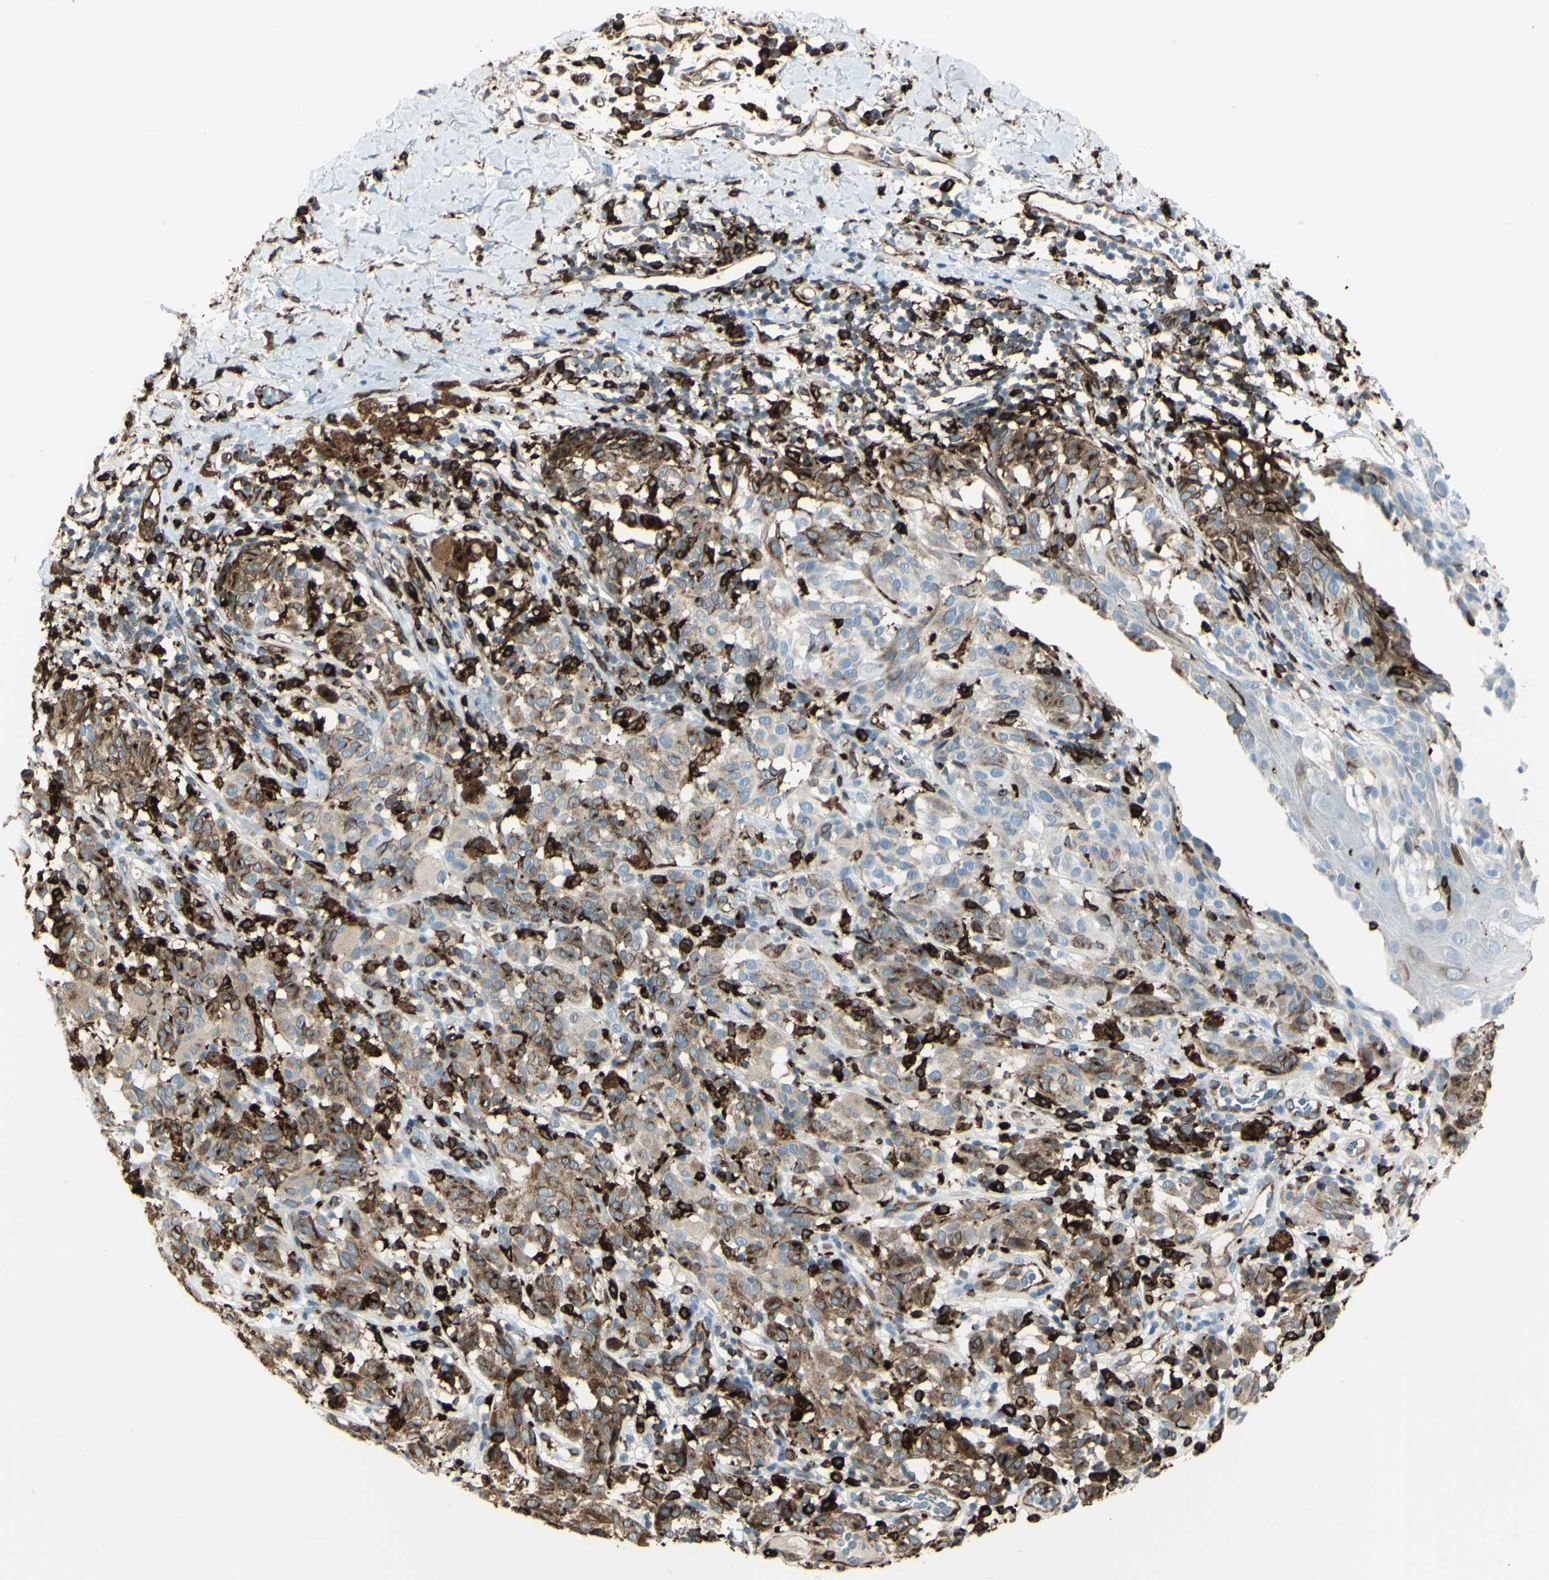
{"staining": {"intensity": "moderate", "quantity": "25%-75%", "location": "cytoplasmic/membranous"}, "tissue": "melanoma", "cell_type": "Tumor cells", "image_type": "cancer", "snomed": [{"axis": "morphology", "description": "Malignant melanoma, NOS"}, {"axis": "topography", "description": "Skin"}], "caption": "Melanoma stained with a brown dye displays moderate cytoplasmic/membranous positive staining in approximately 25%-75% of tumor cells.", "gene": "CD74", "patient": {"sex": "female", "age": 46}}